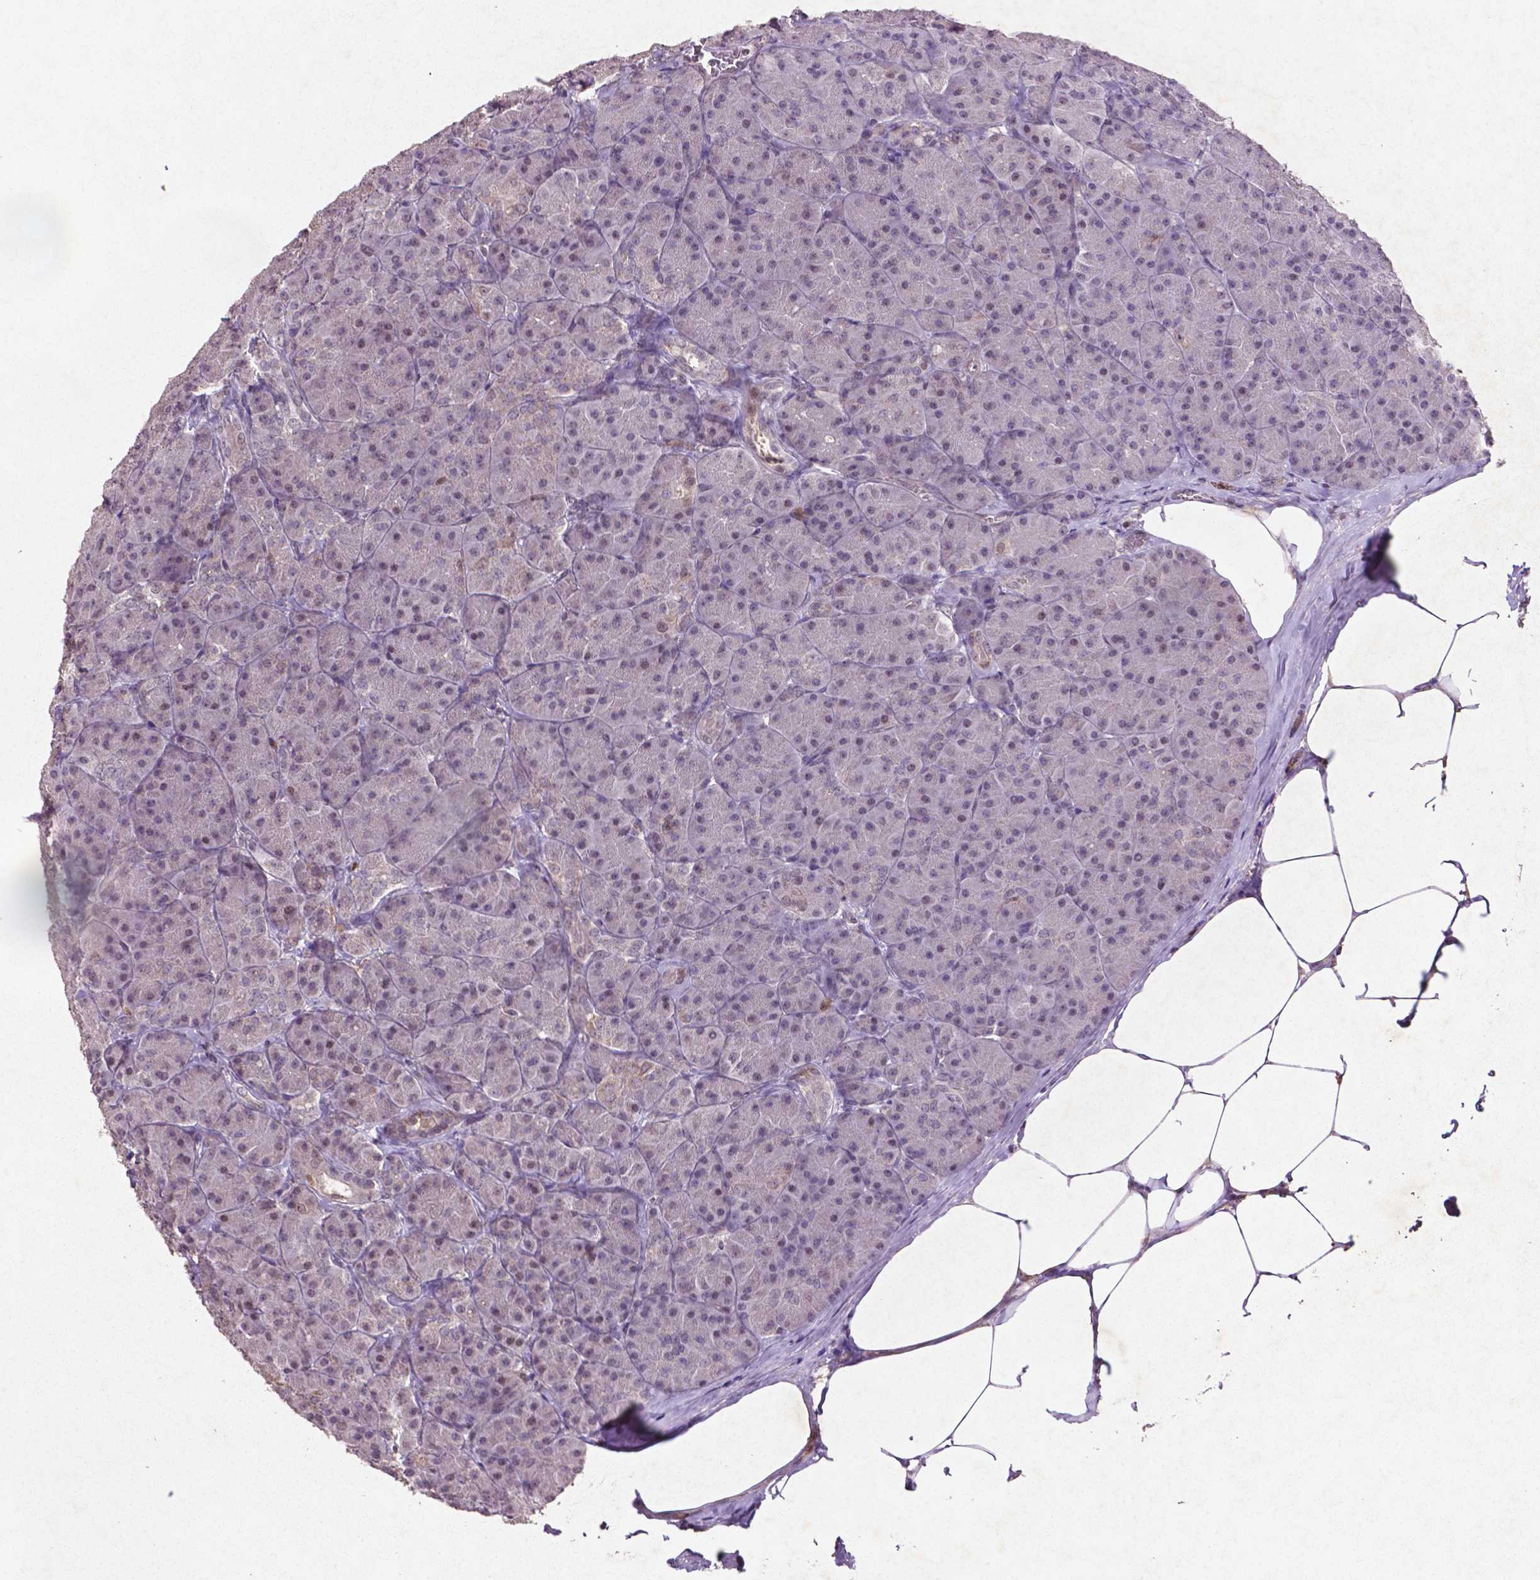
{"staining": {"intensity": "strong", "quantity": "25%-75%", "location": "cytoplasmic/membranous"}, "tissue": "pancreas", "cell_type": "Exocrine glandular cells", "image_type": "normal", "snomed": [{"axis": "morphology", "description": "Normal tissue, NOS"}, {"axis": "topography", "description": "Pancreas"}], "caption": "Immunohistochemistry staining of normal pancreas, which demonstrates high levels of strong cytoplasmic/membranous expression in about 25%-75% of exocrine glandular cells indicating strong cytoplasmic/membranous protein positivity. The staining was performed using DAB (3,3'-diaminobenzidine) (brown) for protein detection and nuclei were counterstained in hematoxylin (blue).", "gene": "GLRX", "patient": {"sex": "male", "age": 57}}